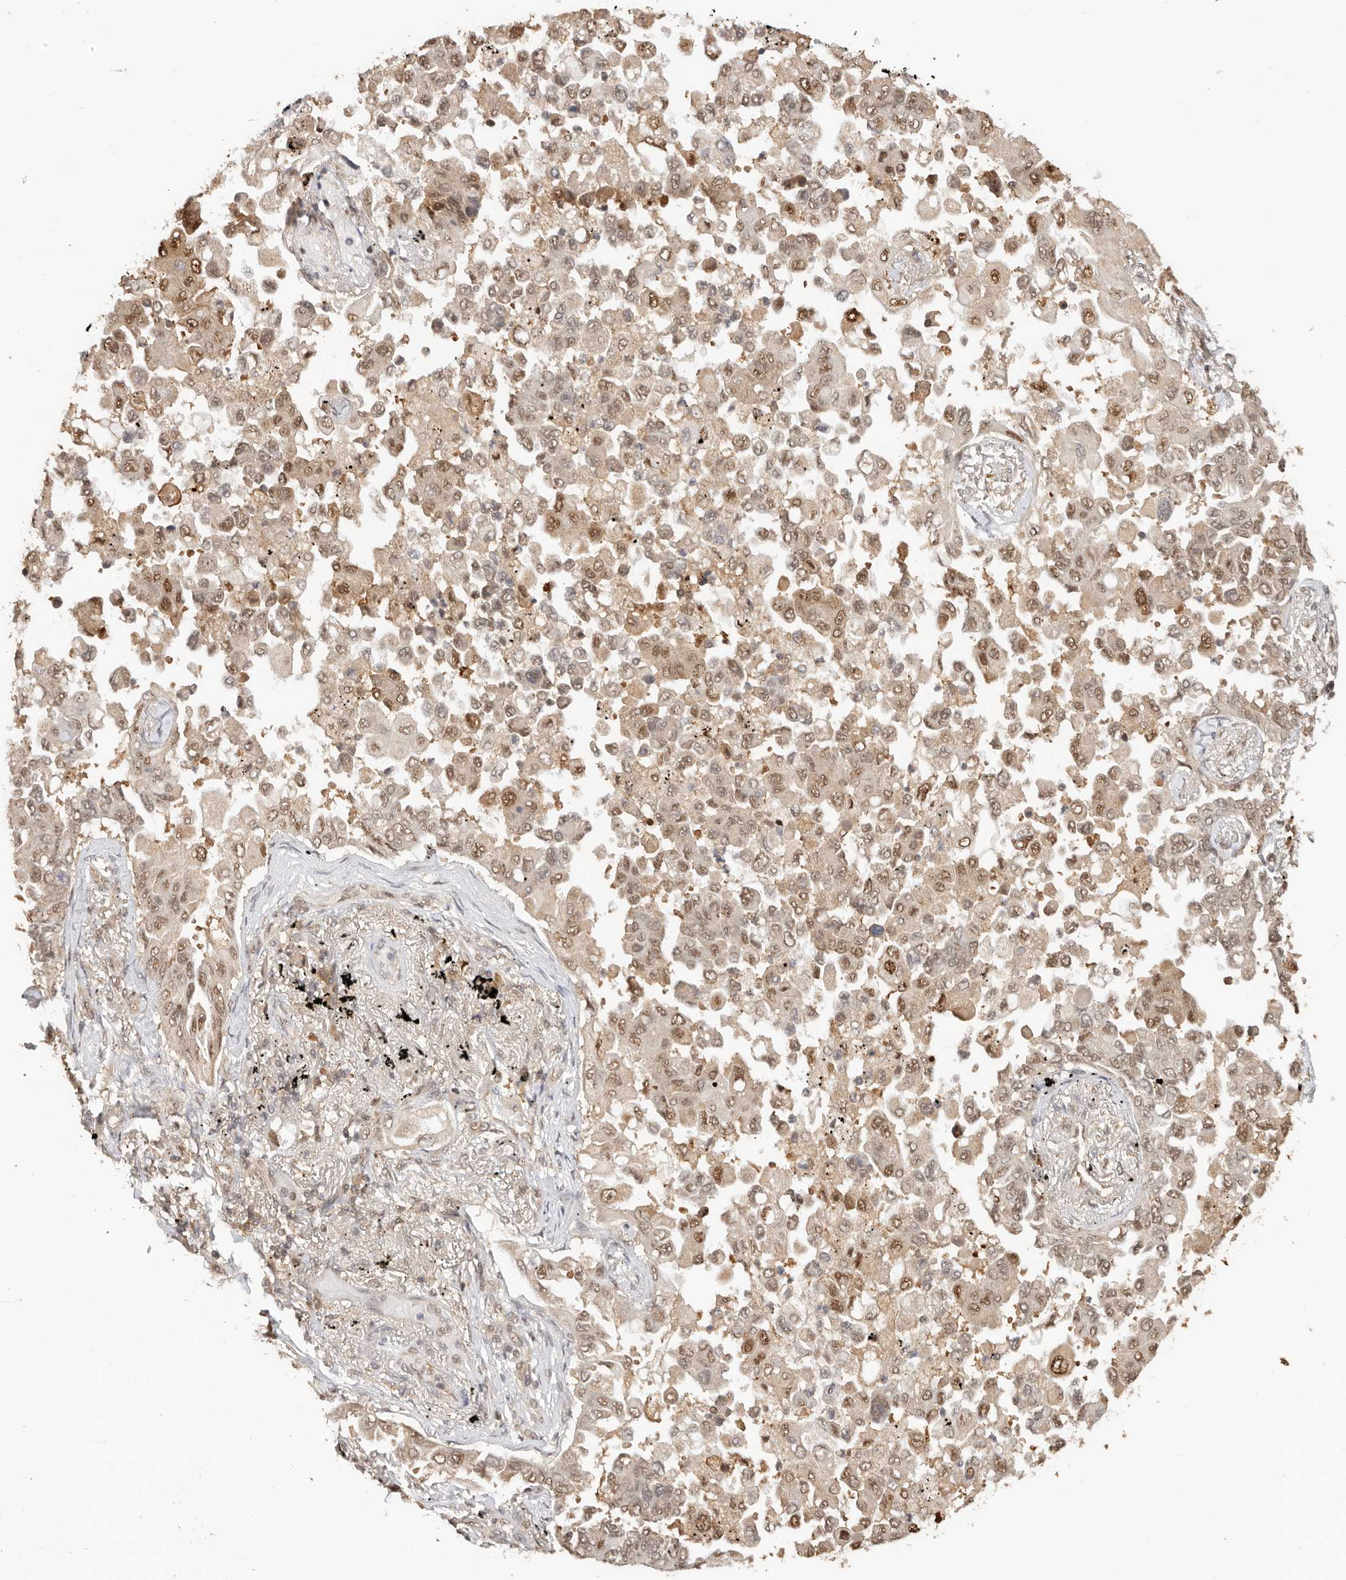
{"staining": {"intensity": "moderate", "quantity": ">75%", "location": "nuclear"}, "tissue": "lung cancer", "cell_type": "Tumor cells", "image_type": "cancer", "snomed": [{"axis": "morphology", "description": "Adenocarcinoma, NOS"}, {"axis": "topography", "description": "Lung"}], "caption": "Moderate nuclear protein positivity is present in approximately >75% of tumor cells in lung cancer.", "gene": "PSMA5", "patient": {"sex": "female", "age": 67}}